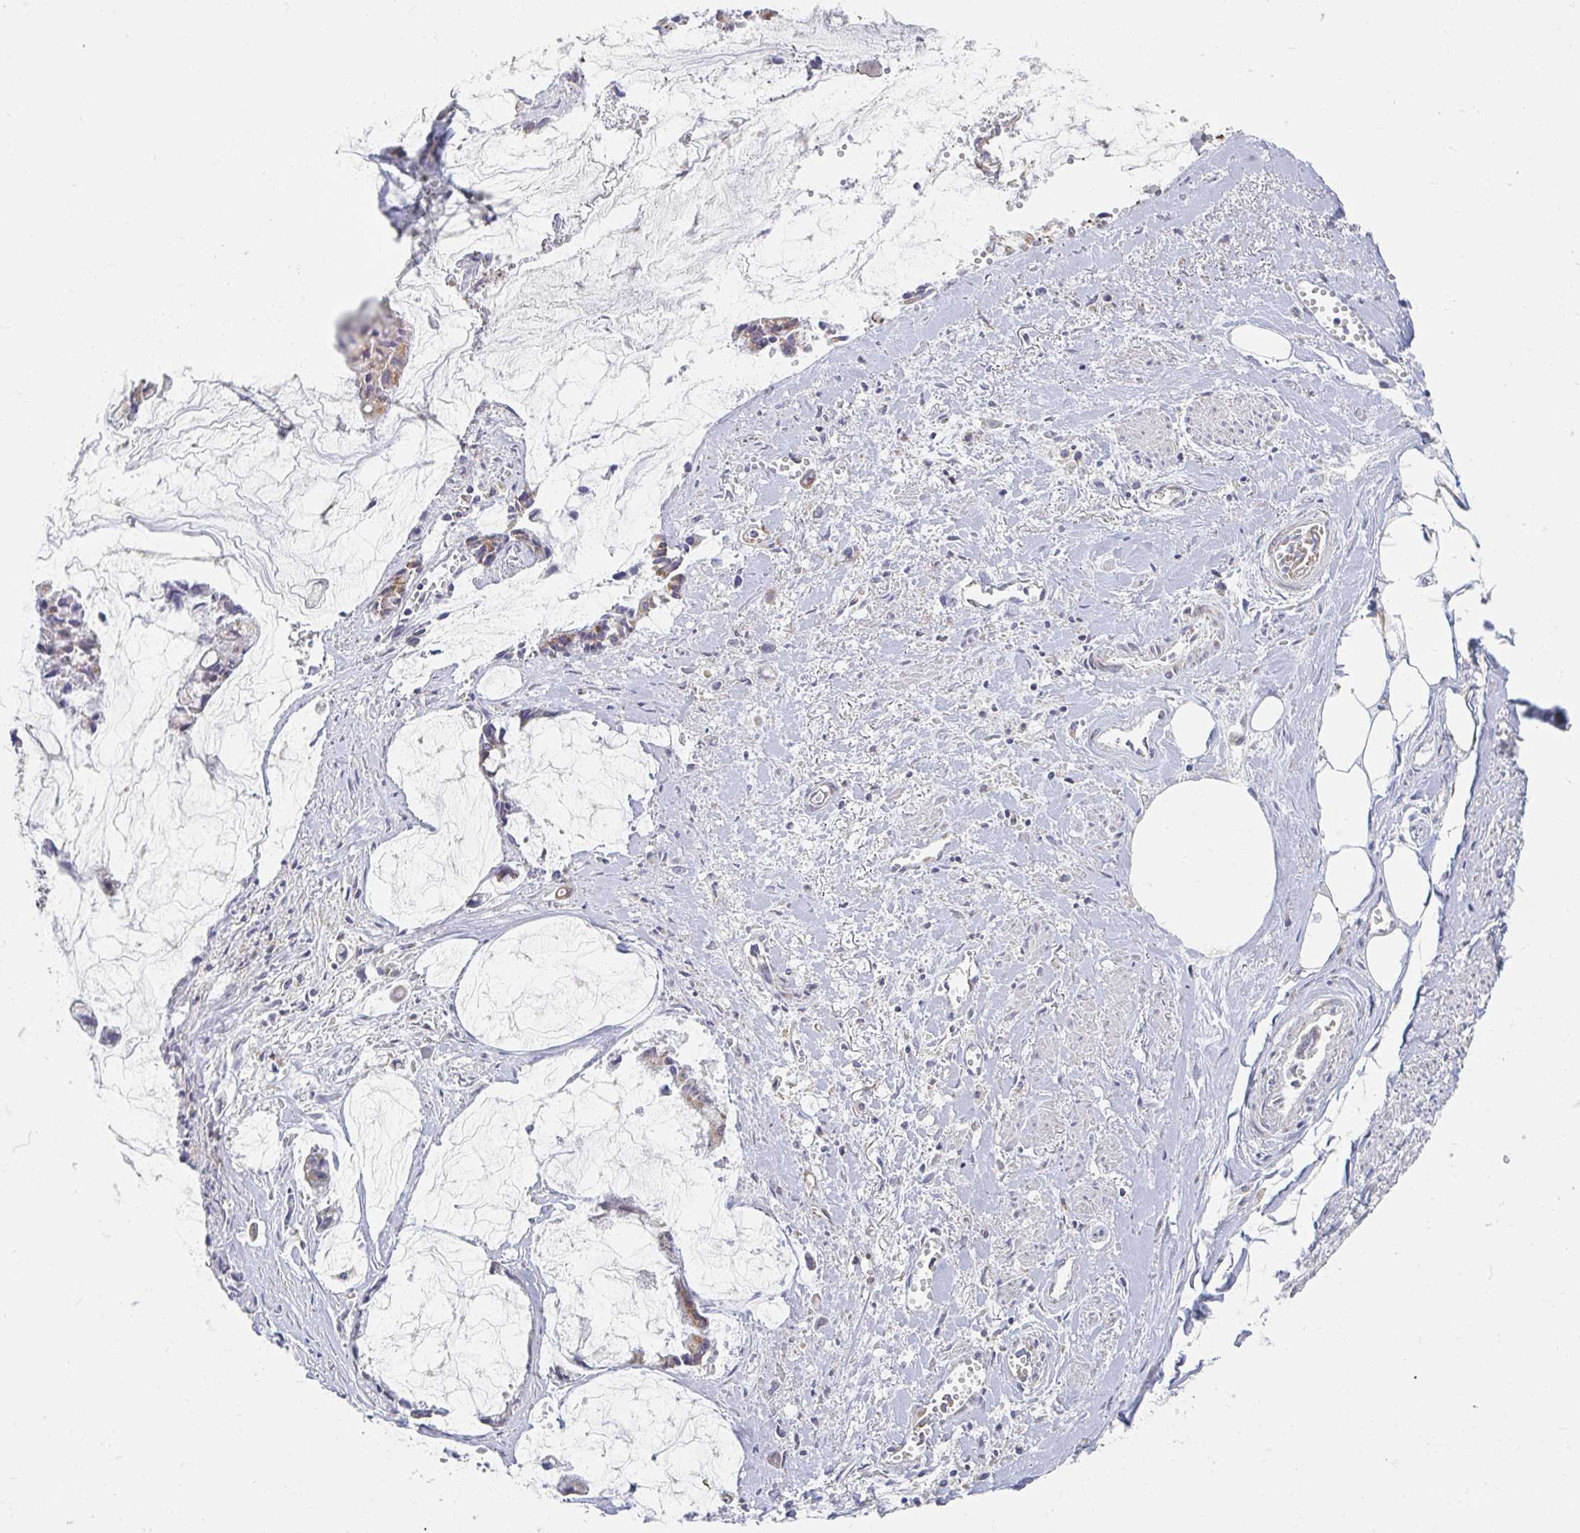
{"staining": {"intensity": "weak", "quantity": "<25%", "location": "cytoplasmic/membranous"}, "tissue": "ovarian cancer", "cell_type": "Tumor cells", "image_type": "cancer", "snomed": [{"axis": "morphology", "description": "Cystadenocarcinoma, mucinous, NOS"}, {"axis": "topography", "description": "Ovary"}], "caption": "Tumor cells show no significant staining in ovarian cancer (mucinous cystadenocarcinoma). The staining was performed using DAB (3,3'-diaminobenzidine) to visualize the protein expression in brown, while the nuclei were stained in blue with hematoxylin (Magnification: 20x).", "gene": "MAVS", "patient": {"sex": "female", "age": 90}}